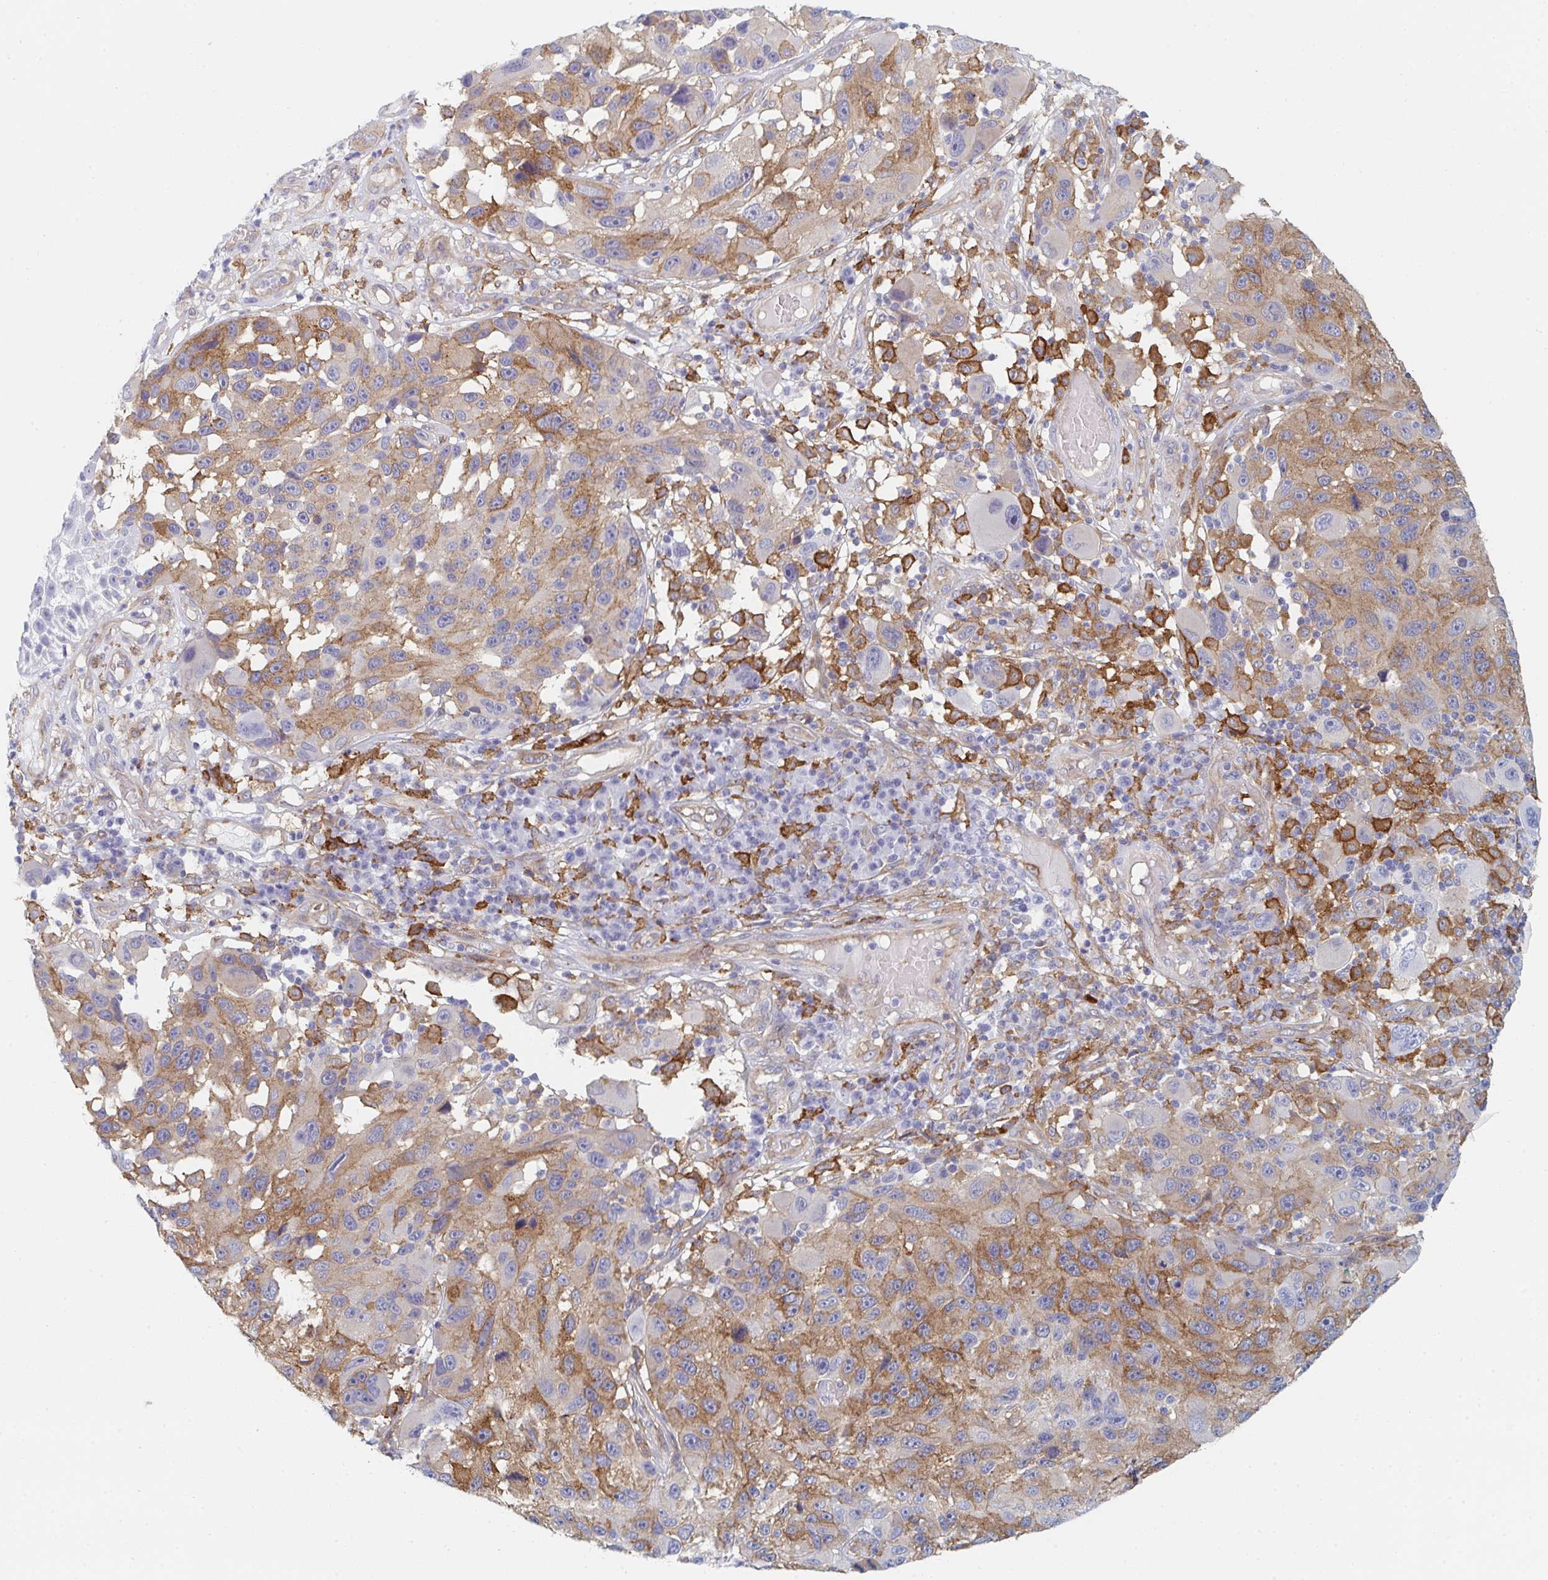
{"staining": {"intensity": "moderate", "quantity": "25%-75%", "location": "cytoplasmic/membranous"}, "tissue": "melanoma", "cell_type": "Tumor cells", "image_type": "cancer", "snomed": [{"axis": "morphology", "description": "Malignant melanoma, NOS"}, {"axis": "topography", "description": "Skin"}], "caption": "Immunohistochemistry (IHC) photomicrograph of human melanoma stained for a protein (brown), which exhibits medium levels of moderate cytoplasmic/membranous staining in about 25%-75% of tumor cells.", "gene": "DAB2", "patient": {"sex": "male", "age": 53}}